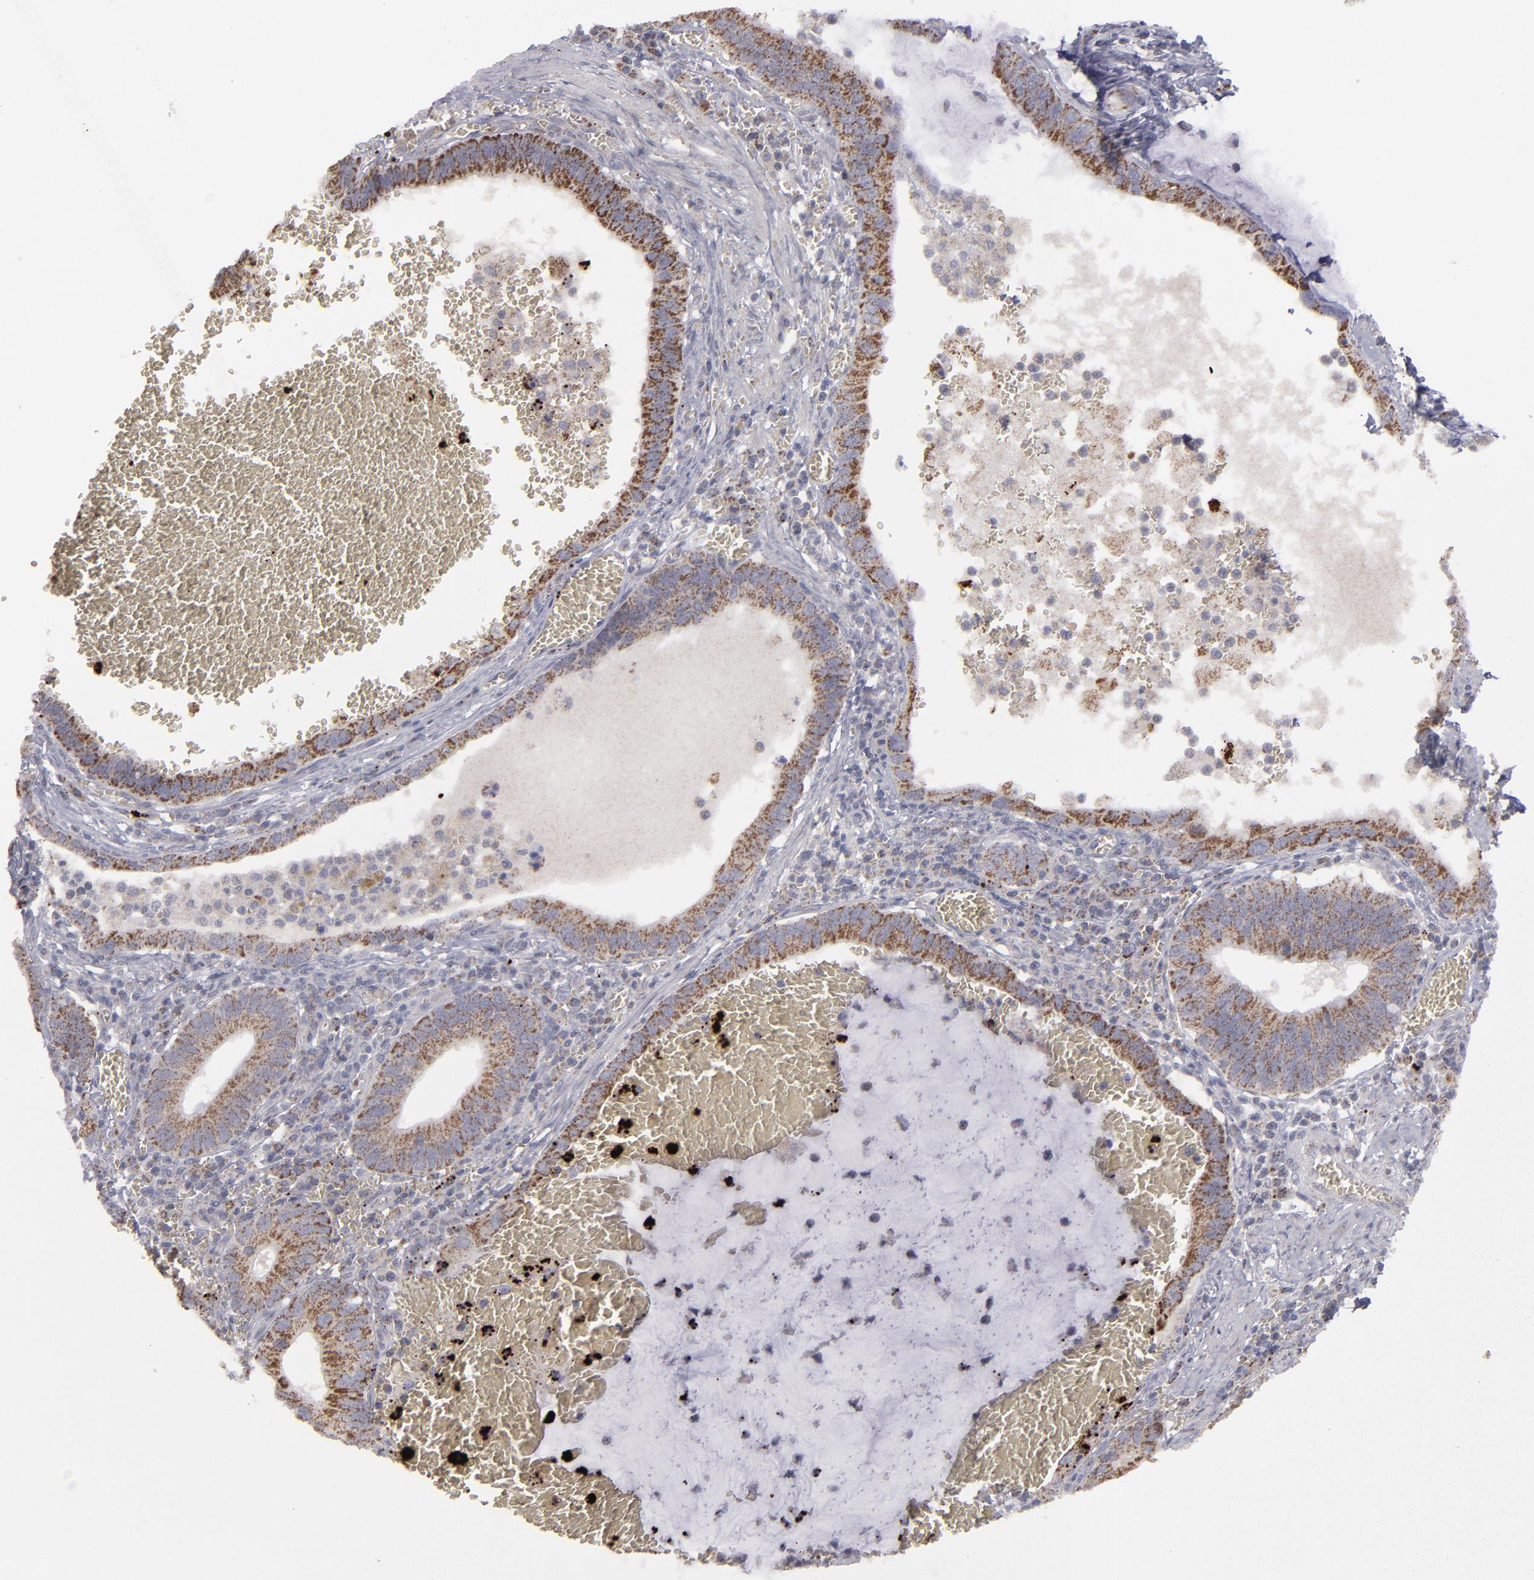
{"staining": {"intensity": "moderate", "quantity": ">75%", "location": "cytoplasmic/membranous"}, "tissue": "stomach cancer", "cell_type": "Tumor cells", "image_type": "cancer", "snomed": [{"axis": "morphology", "description": "Adenocarcinoma, NOS"}, {"axis": "topography", "description": "Stomach"}, {"axis": "topography", "description": "Gastric cardia"}], "caption": "Protein expression analysis of stomach adenocarcinoma demonstrates moderate cytoplasmic/membranous staining in about >75% of tumor cells.", "gene": "MYOM2", "patient": {"sex": "male", "age": 59}}